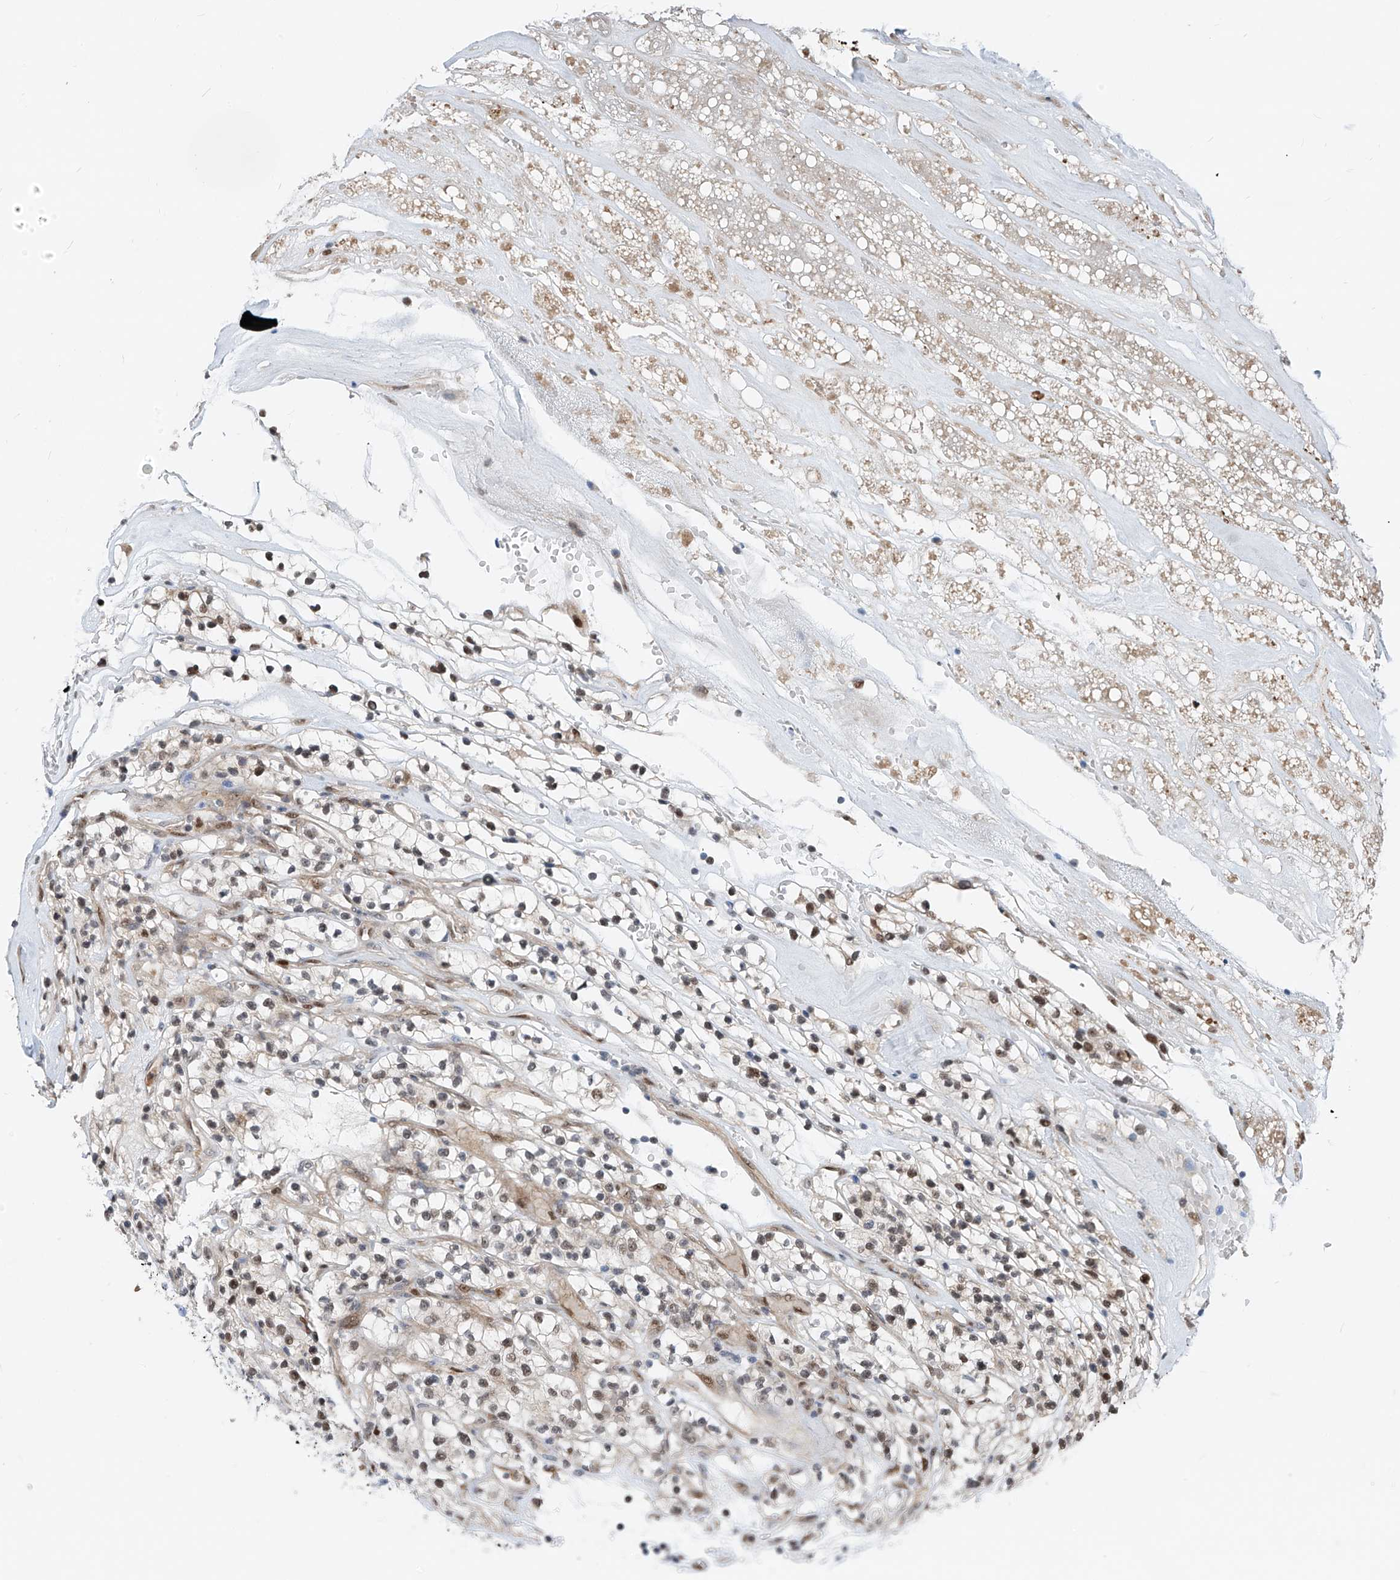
{"staining": {"intensity": "moderate", "quantity": "25%-75%", "location": "nuclear"}, "tissue": "renal cancer", "cell_type": "Tumor cells", "image_type": "cancer", "snomed": [{"axis": "morphology", "description": "Adenocarcinoma, NOS"}, {"axis": "topography", "description": "Kidney"}], "caption": "Protein analysis of renal adenocarcinoma tissue shows moderate nuclear staining in approximately 25%-75% of tumor cells.", "gene": "RBP7", "patient": {"sex": "female", "age": 57}}